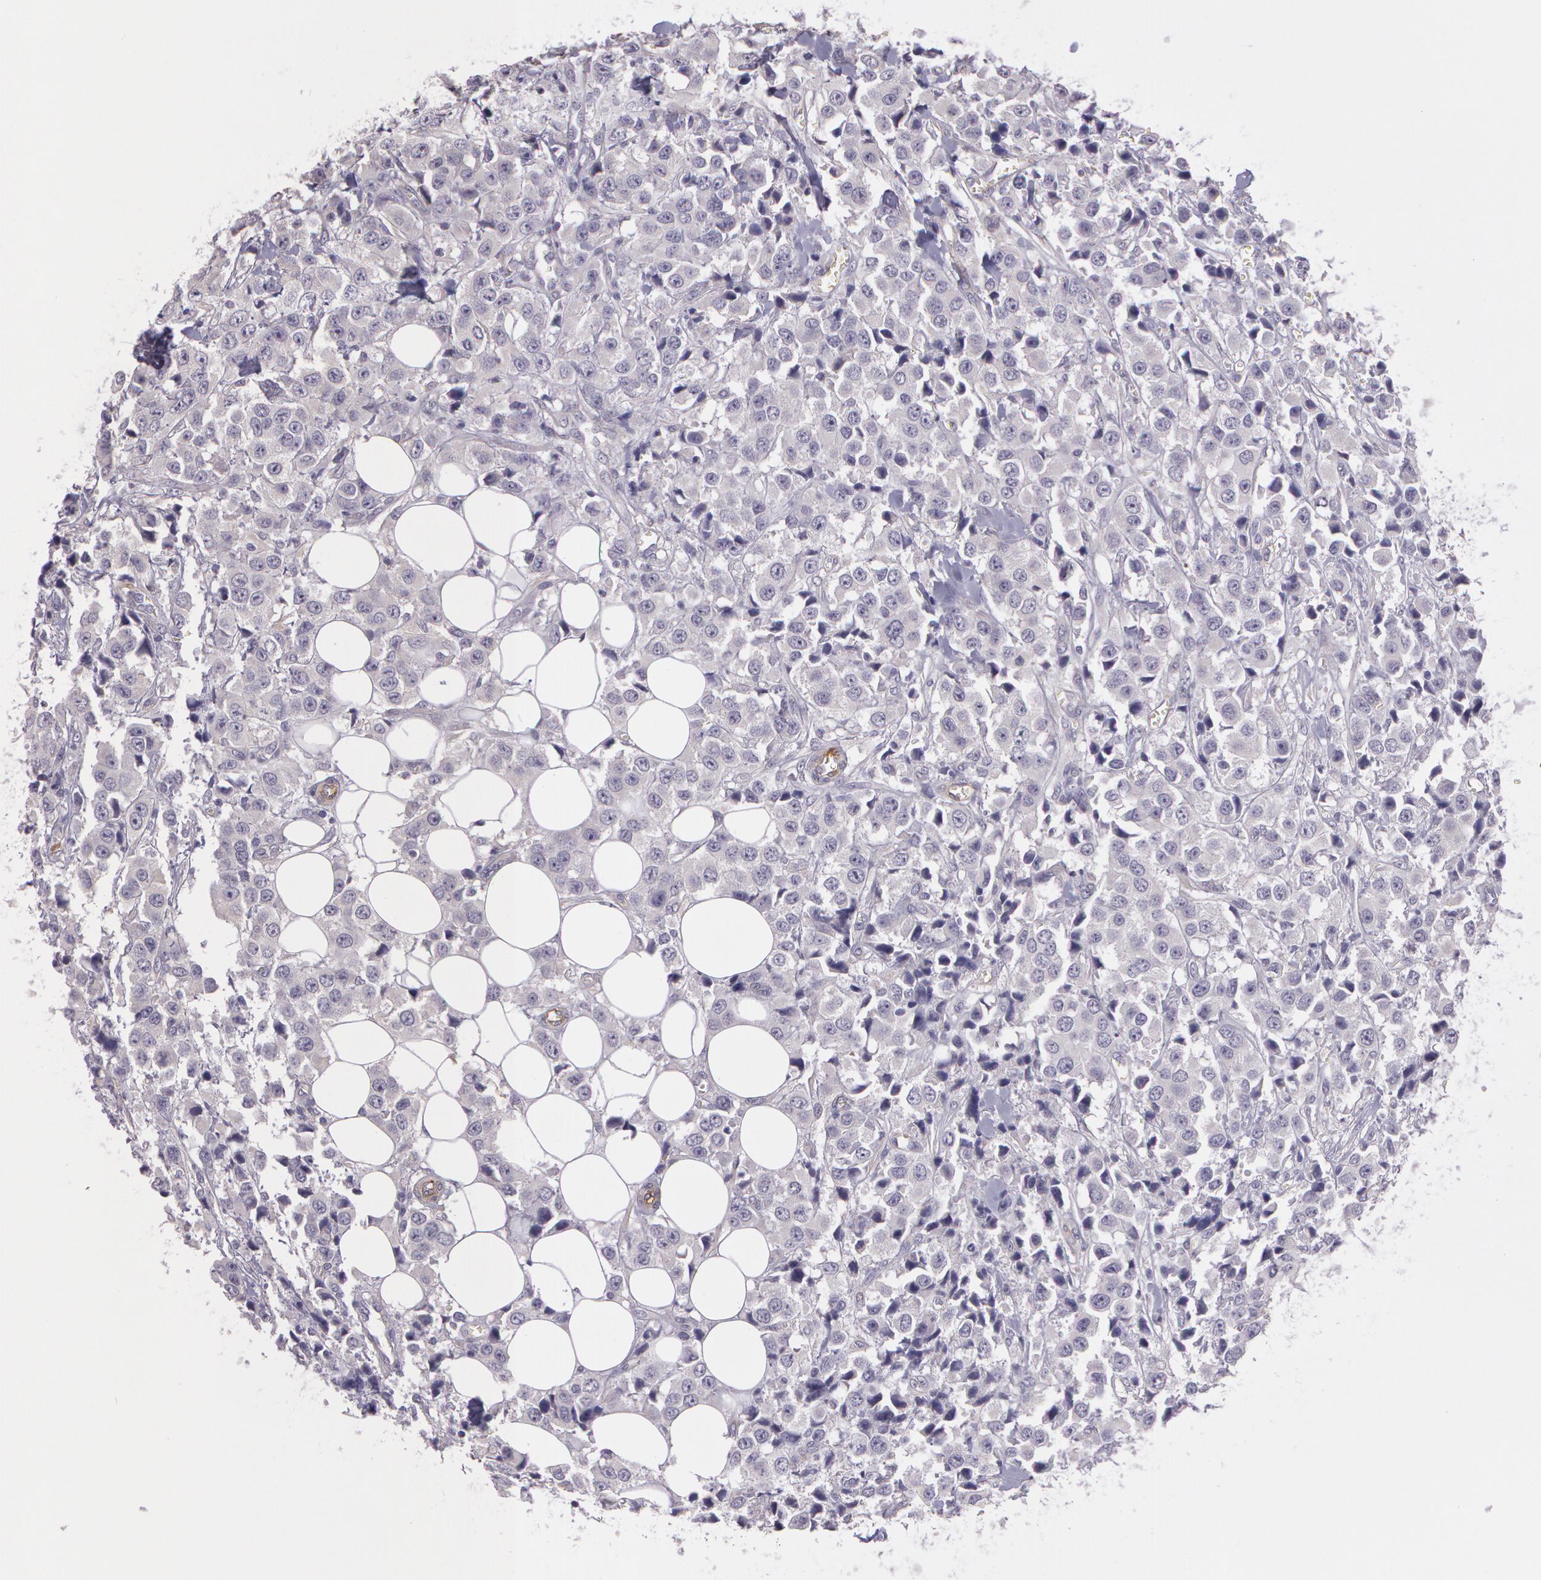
{"staining": {"intensity": "negative", "quantity": "none", "location": "none"}, "tissue": "breast cancer", "cell_type": "Tumor cells", "image_type": "cancer", "snomed": [{"axis": "morphology", "description": "Duct carcinoma"}, {"axis": "topography", "description": "Breast"}], "caption": "An IHC histopathology image of breast cancer is shown. There is no staining in tumor cells of breast cancer. (Brightfield microscopy of DAB (3,3'-diaminobenzidine) IHC at high magnification).", "gene": "G2E3", "patient": {"sex": "female", "age": 58}}